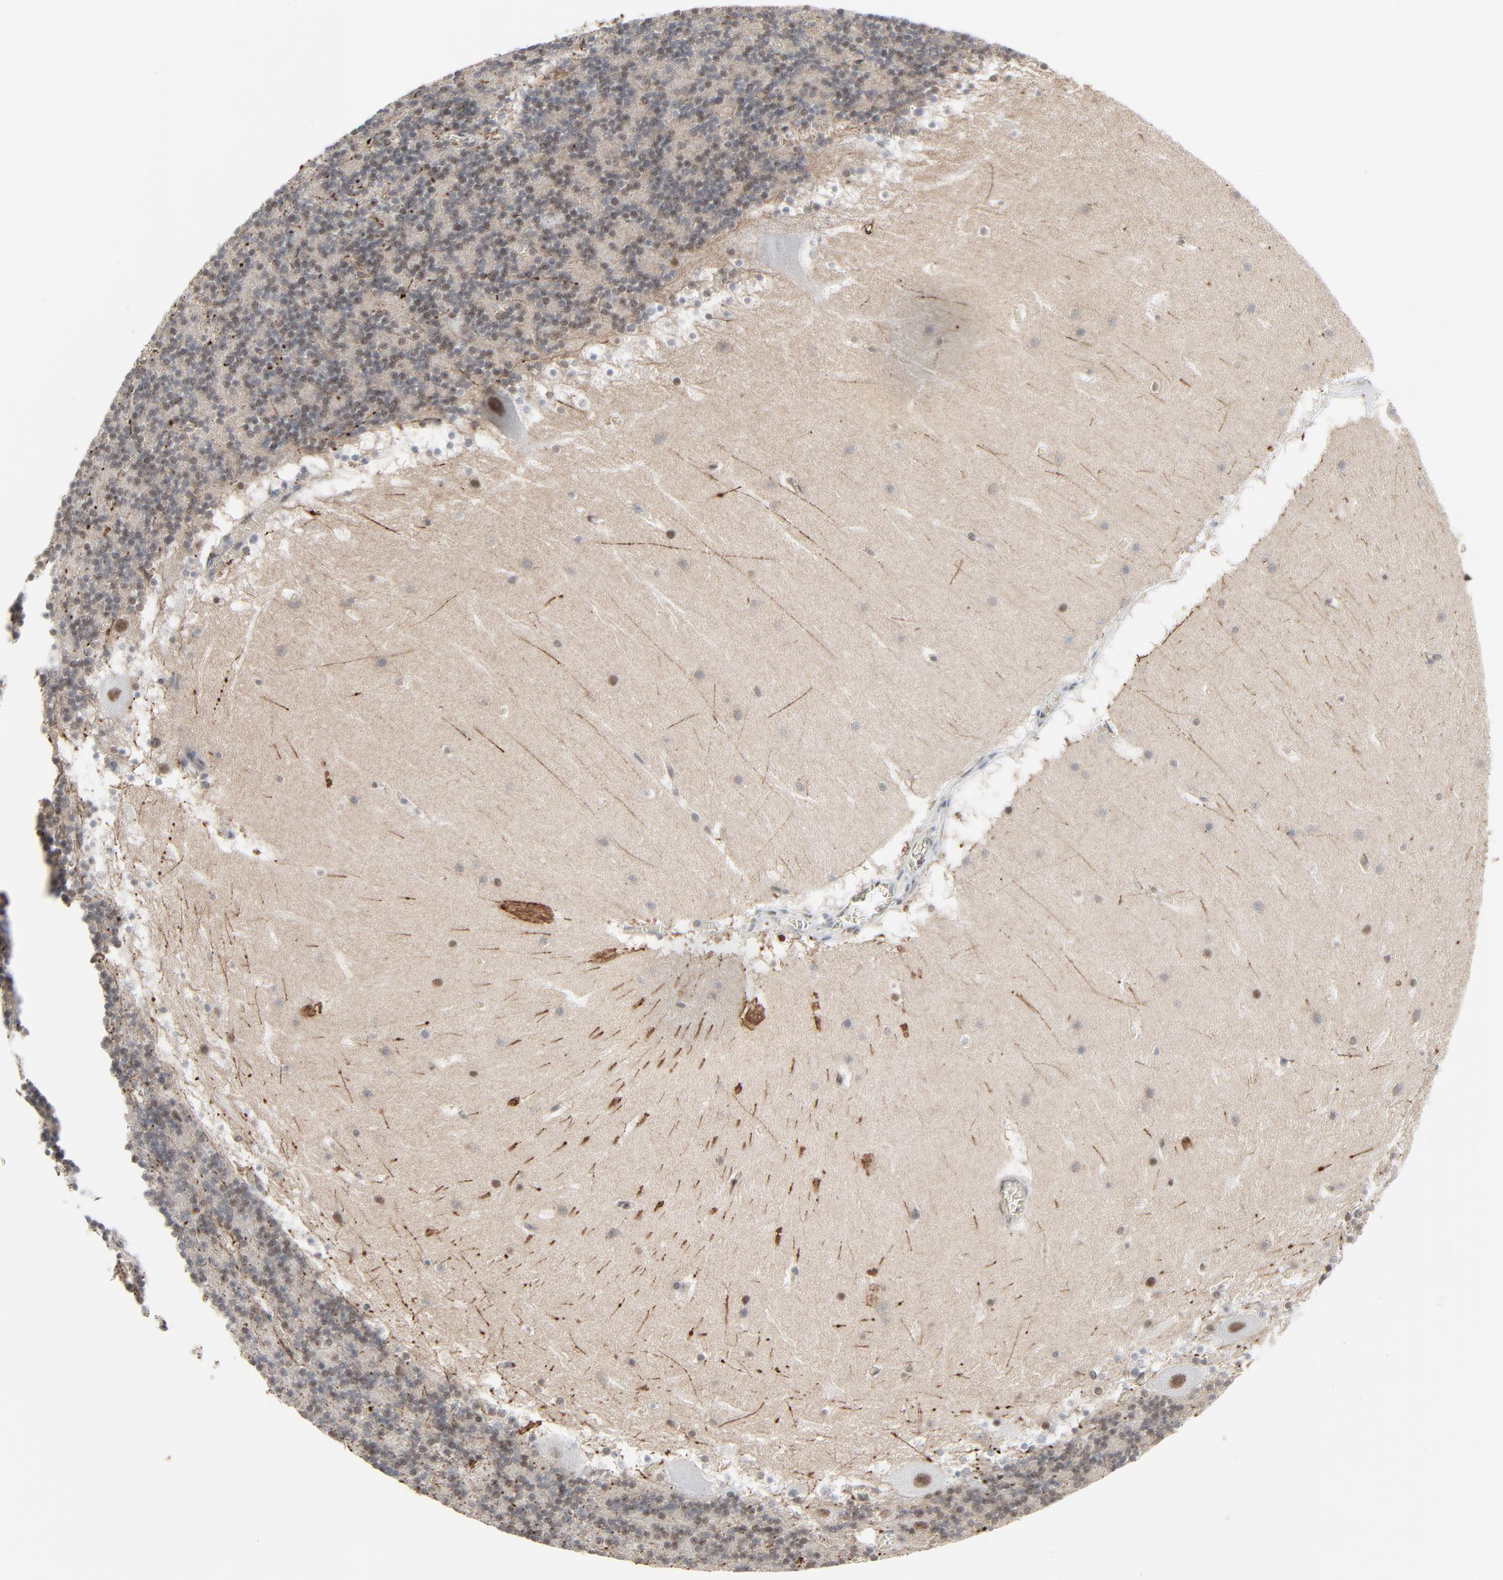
{"staining": {"intensity": "weak", "quantity": "<25%", "location": "nuclear"}, "tissue": "cerebellum", "cell_type": "Cells in granular layer", "image_type": "normal", "snomed": [{"axis": "morphology", "description": "Normal tissue, NOS"}, {"axis": "topography", "description": "Cerebellum"}], "caption": "Cerebellum was stained to show a protein in brown. There is no significant staining in cells in granular layer. (Brightfield microscopy of DAB IHC at high magnification).", "gene": "FBXO28", "patient": {"sex": "male", "age": 45}}